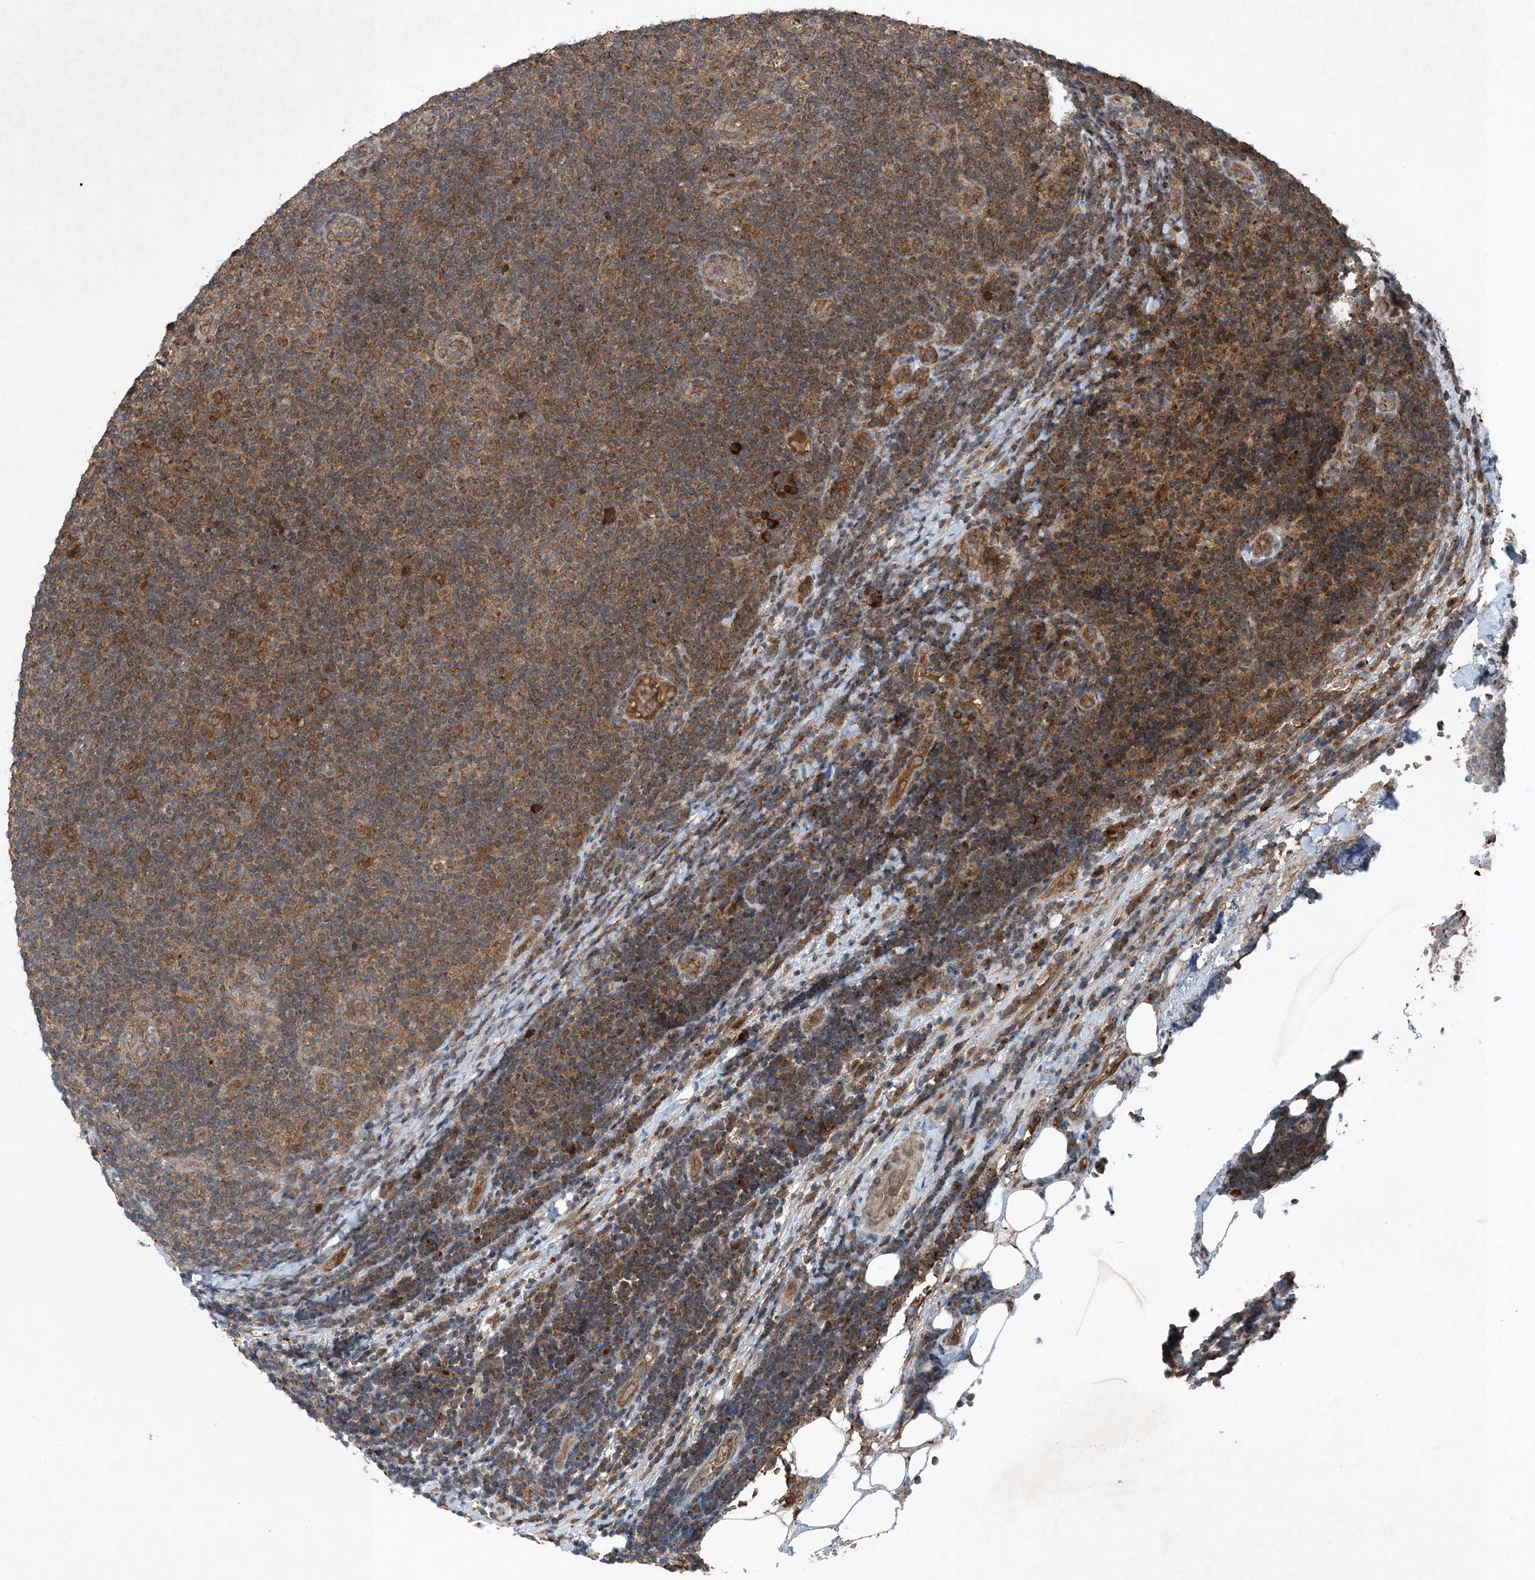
{"staining": {"intensity": "moderate", "quantity": ">75%", "location": "cytoplasmic/membranous"}, "tissue": "lymphoma", "cell_type": "Tumor cells", "image_type": "cancer", "snomed": [{"axis": "morphology", "description": "Malignant lymphoma, non-Hodgkin's type, Low grade"}, {"axis": "topography", "description": "Lymph node"}], "caption": "A photomicrograph of lymphoma stained for a protein demonstrates moderate cytoplasmic/membranous brown staining in tumor cells. Nuclei are stained in blue.", "gene": "GNG5", "patient": {"sex": "male", "age": 83}}